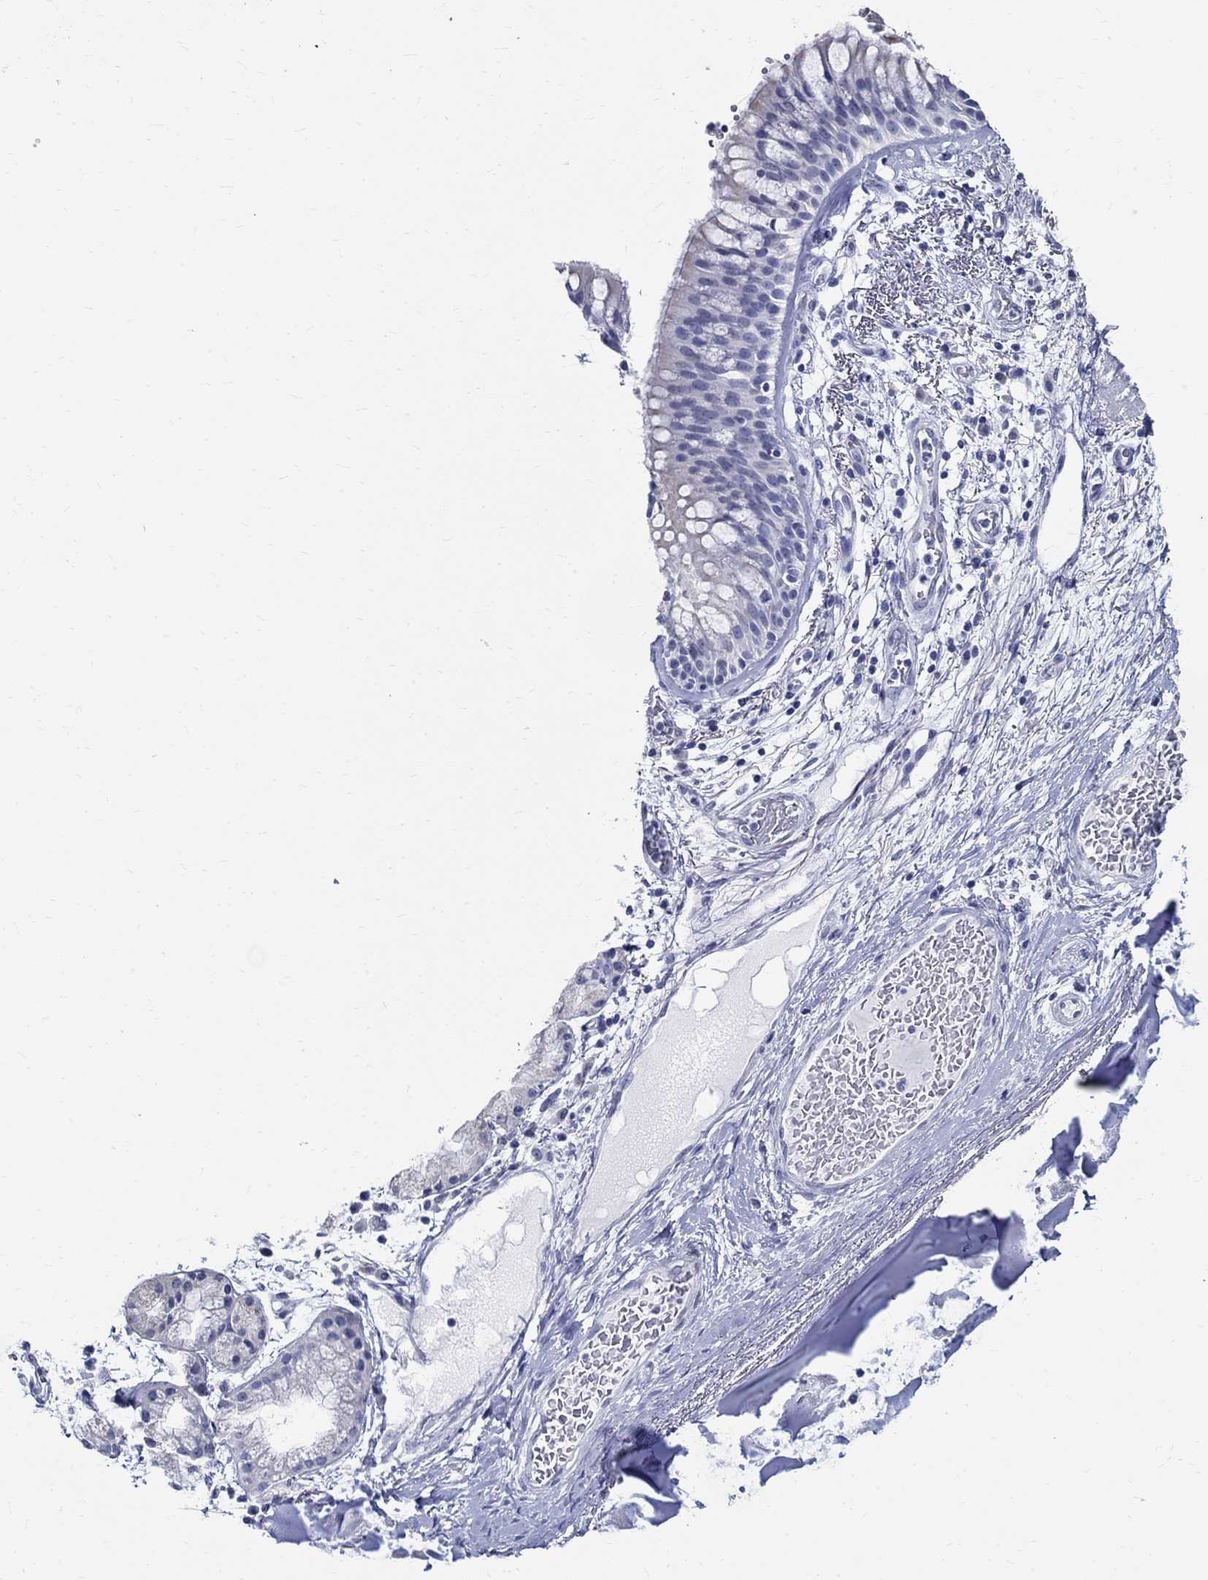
{"staining": {"intensity": "negative", "quantity": "none", "location": "none"}, "tissue": "bronchus", "cell_type": "Respiratory epithelial cells", "image_type": "normal", "snomed": [{"axis": "morphology", "description": "Normal tissue, NOS"}, {"axis": "topography", "description": "Bronchus"}, {"axis": "topography", "description": "Lung"}], "caption": "An immunohistochemistry histopathology image of unremarkable bronchus is shown. There is no staining in respiratory epithelial cells of bronchus.", "gene": "TSPAN16", "patient": {"sex": "female", "age": 57}}